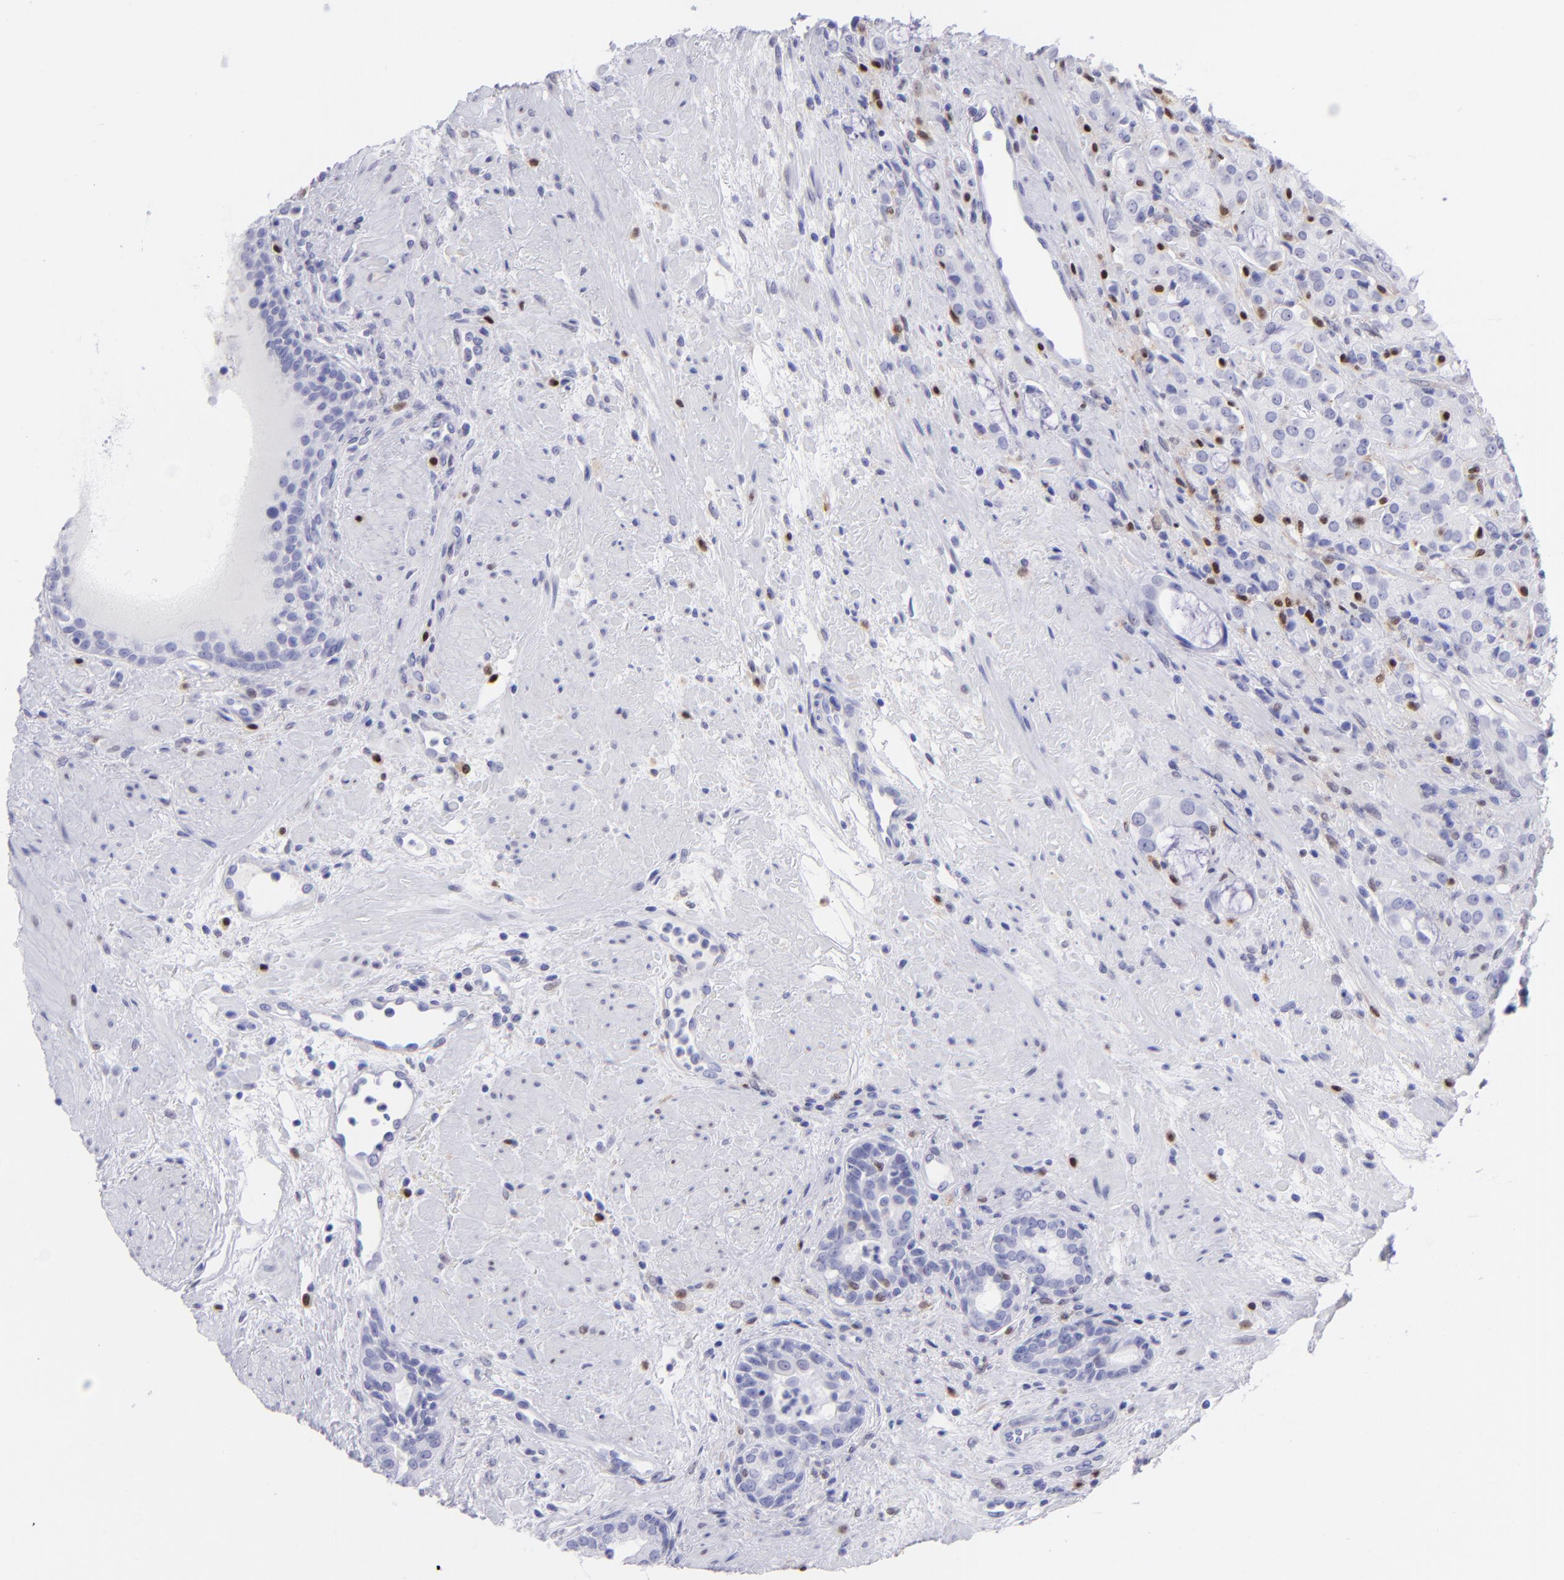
{"staining": {"intensity": "negative", "quantity": "none", "location": "none"}, "tissue": "prostate cancer", "cell_type": "Tumor cells", "image_type": "cancer", "snomed": [{"axis": "morphology", "description": "Adenocarcinoma, High grade"}, {"axis": "topography", "description": "Prostate"}], "caption": "Micrograph shows no significant protein expression in tumor cells of high-grade adenocarcinoma (prostate).", "gene": "MITF", "patient": {"sex": "male", "age": 72}}